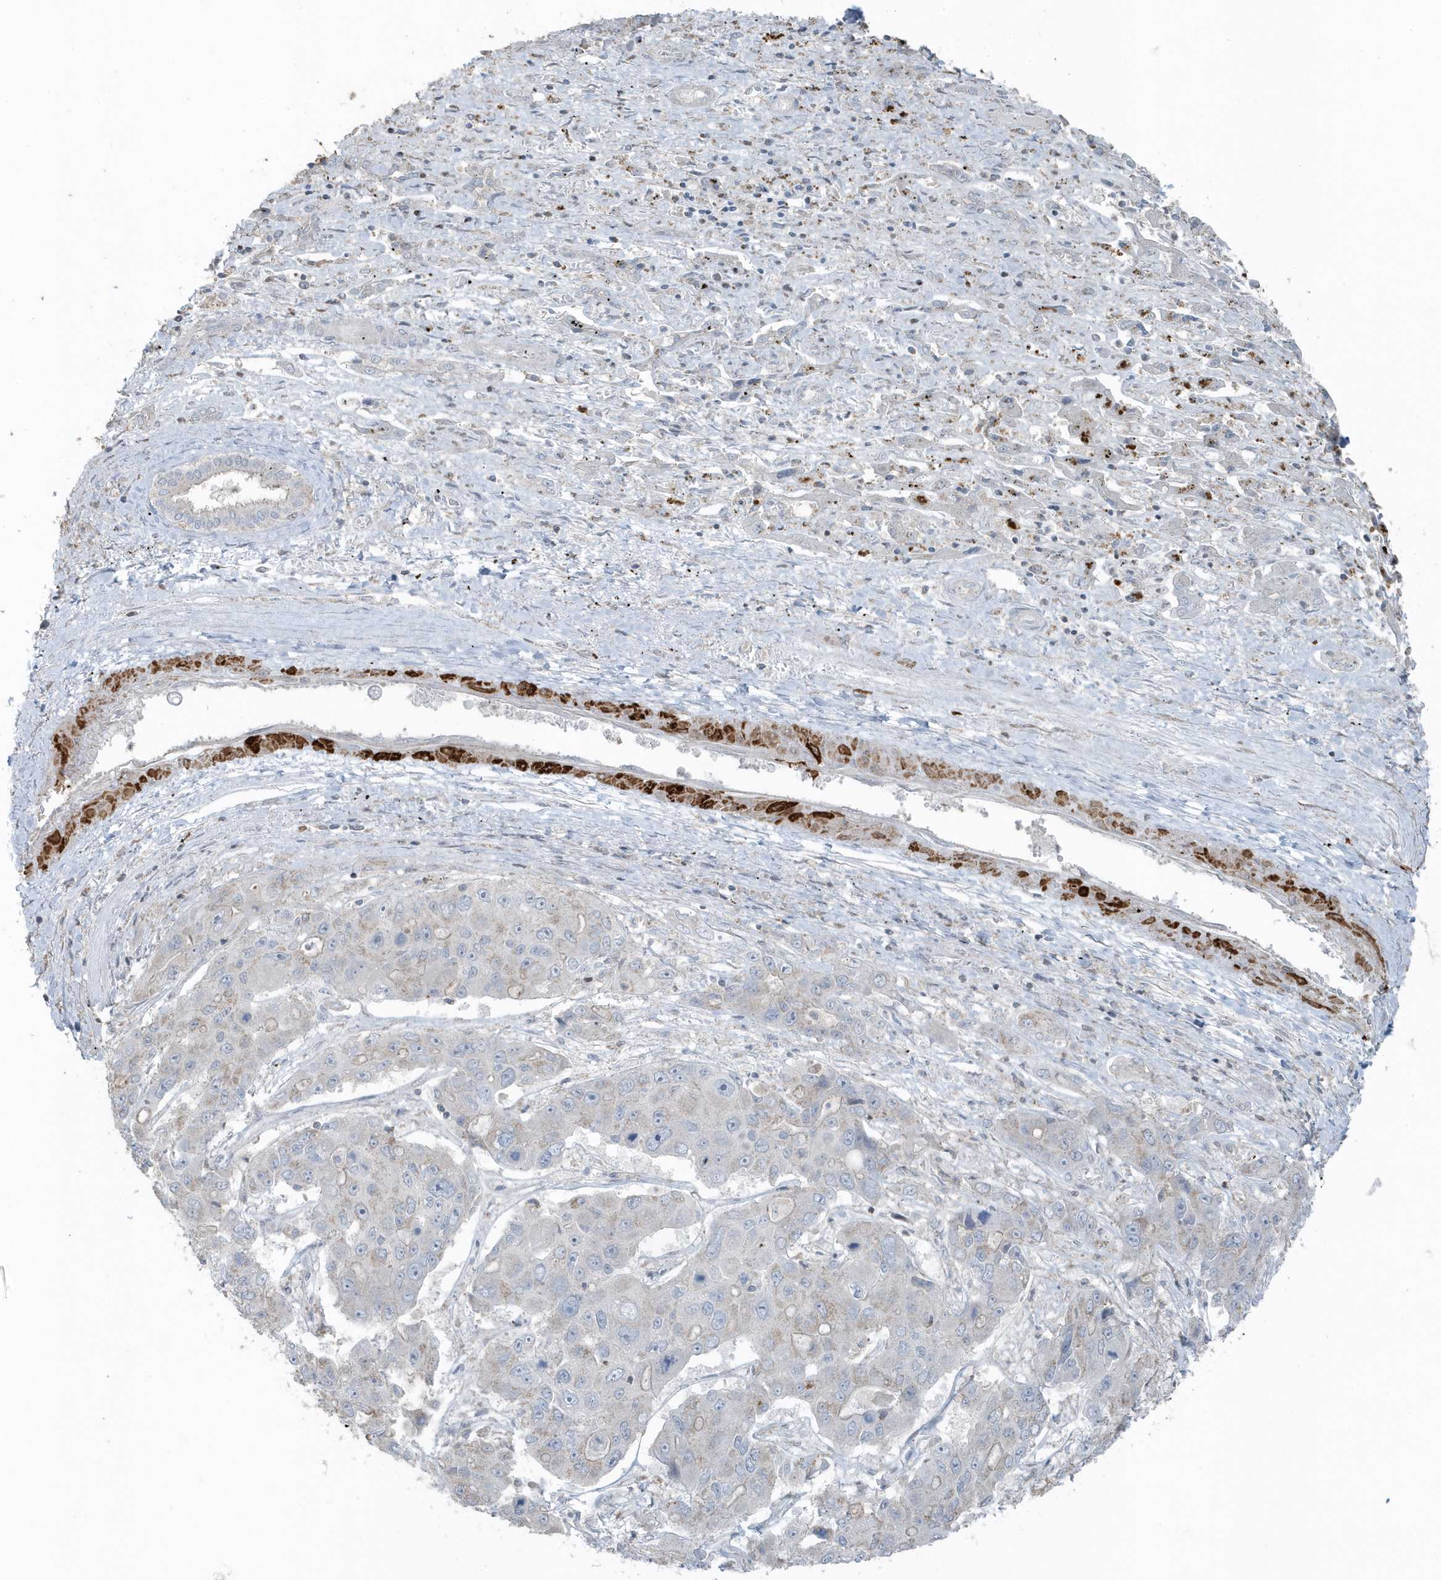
{"staining": {"intensity": "negative", "quantity": "none", "location": "none"}, "tissue": "liver cancer", "cell_type": "Tumor cells", "image_type": "cancer", "snomed": [{"axis": "morphology", "description": "Cholangiocarcinoma"}, {"axis": "topography", "description": "Liver"}], "caption": "An IHC histopathology image of liver cancer (cholangiocarcinoma) is shown. There is no staining in tumor cells of liver cancer (cholangiocarcinoma).", "gene": "ACTC1", "patient": {"sex": "male", "age": 67}}